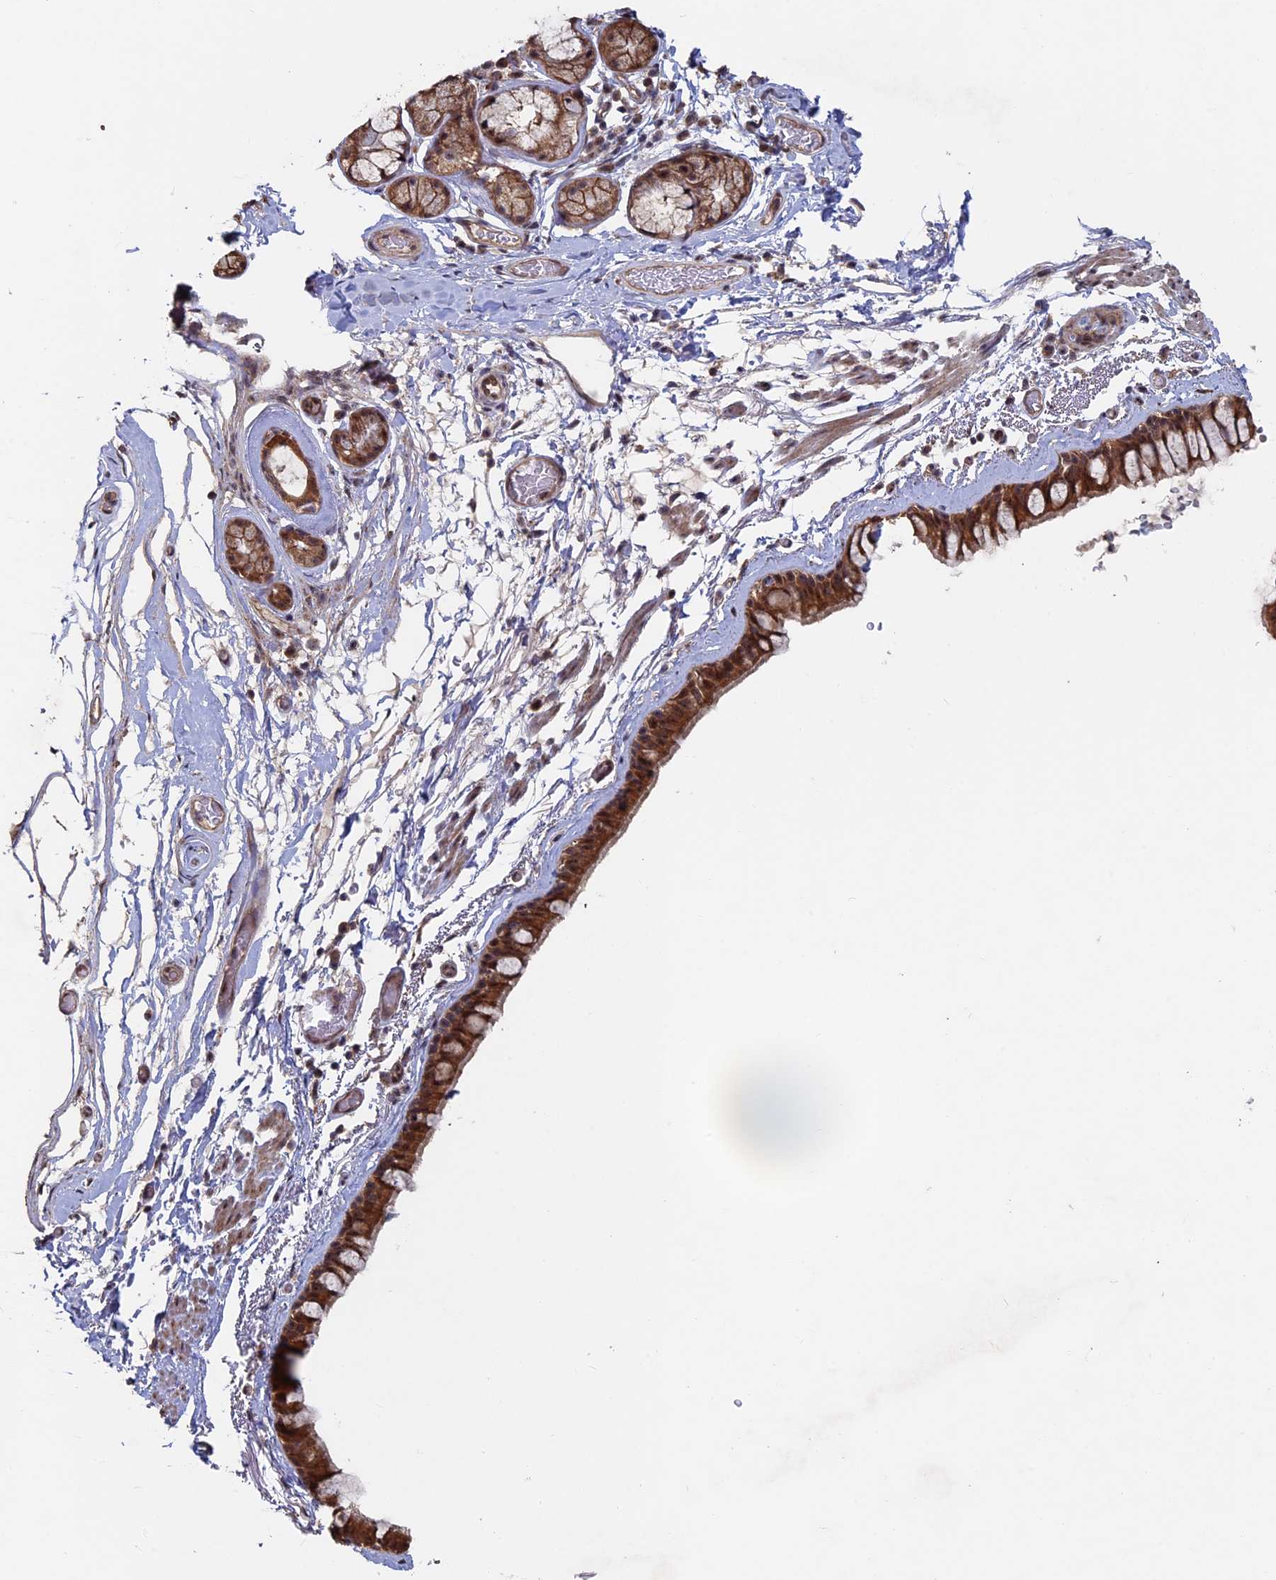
{"staining": {"intensity": "strong", "quantity": ">75%", "location": "cytoplasmic/membranous"}, "tissue": "bronchus", "cell_type": "Respiratory epithelial cells", "image_type": "normal", "snomed": [{"axis": "morphology", "description": "Normal tissue, NOS"}, {"axis": "topography", "description": "Cartilage tissue"}], "caption": "Normal bronchus exhibits strong cytoplasmic/membranous expression in approximately >75% of respiratory epithelial cells.", "gene": "KIAA1328", "patient": {"sex": "male", "age": 63}}